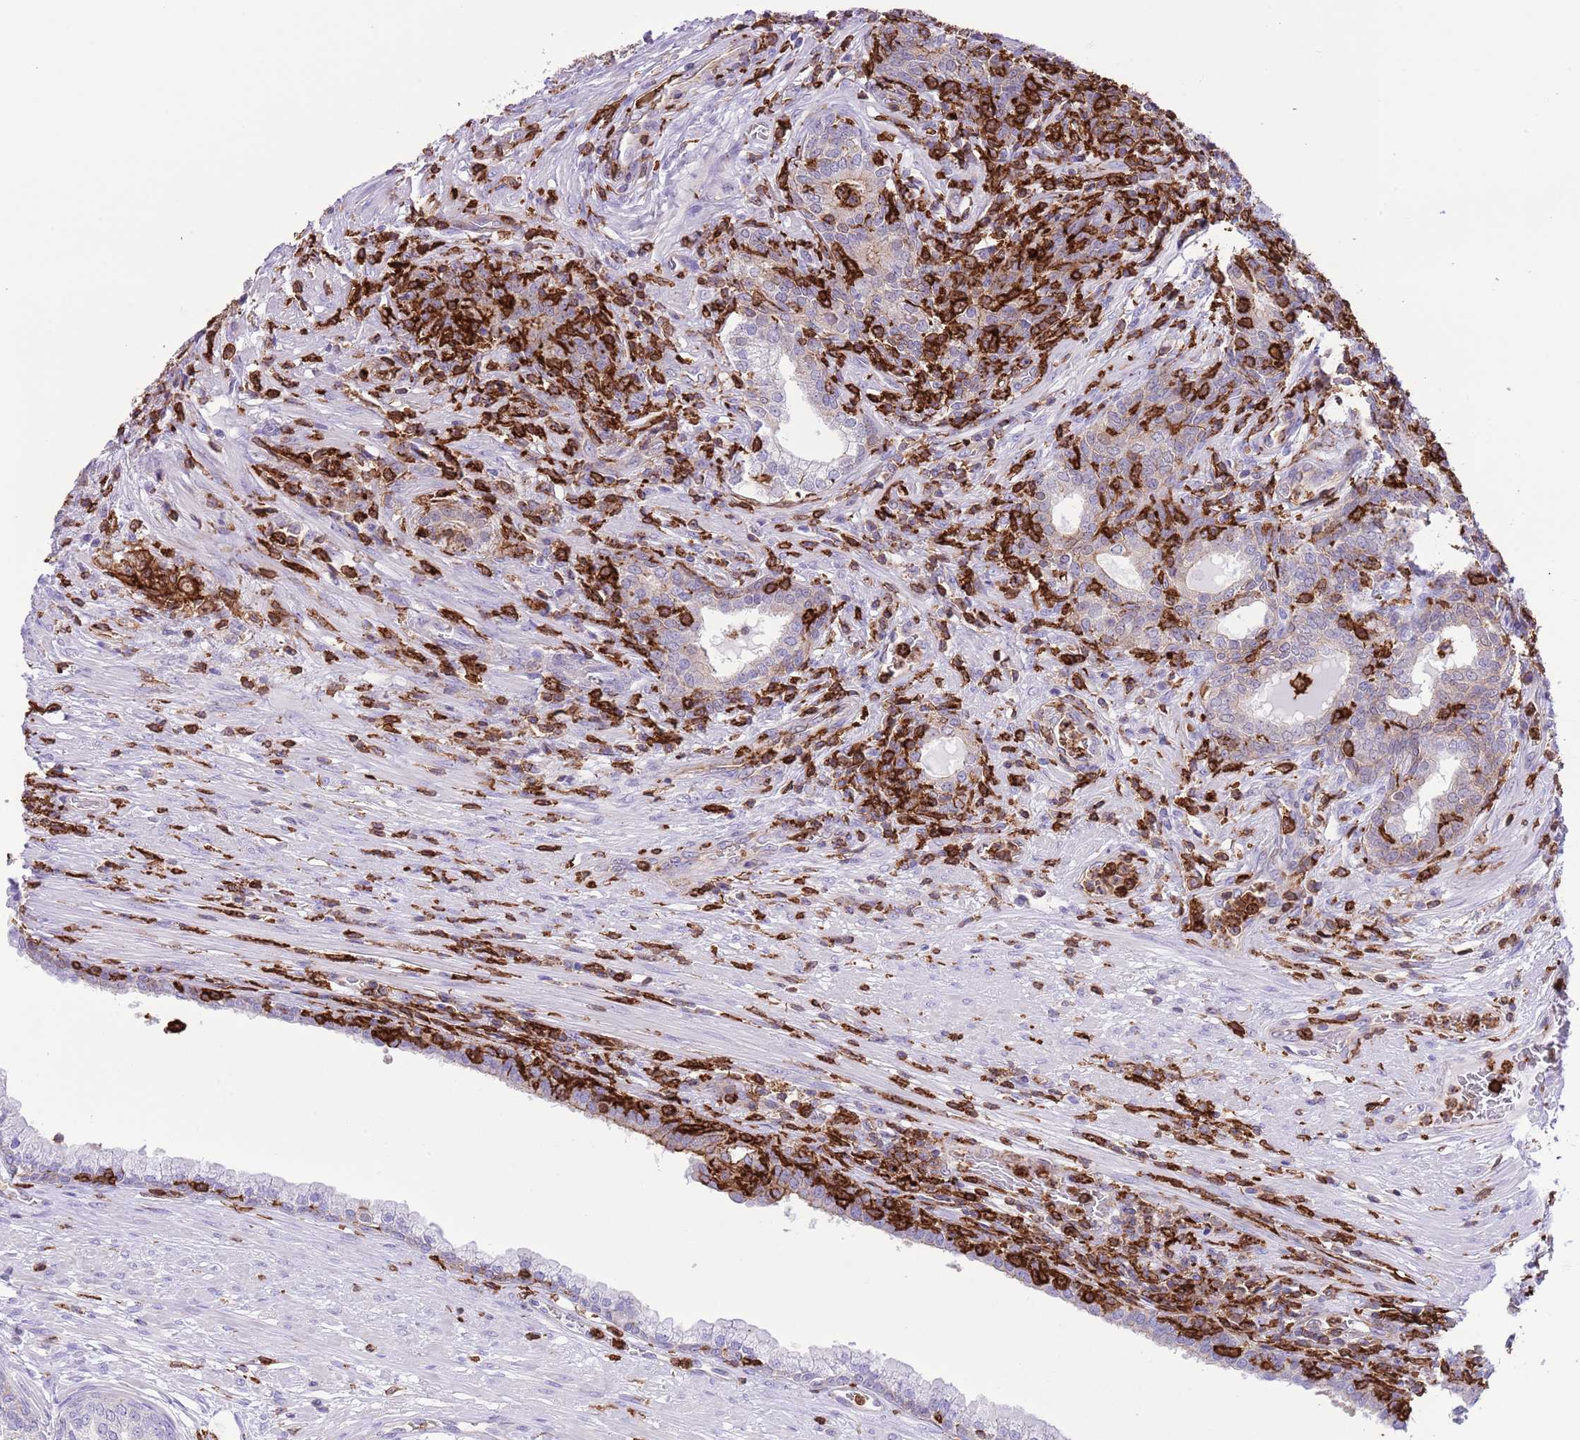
{"staining": {"intensity": "negative", "quantity": "none", "location": "none"}, "tissue": "prostate cancer", "cell_type": "Tumor cells", "image_type": "cancer", "snomed": [{"axis": "morphology", "description": "Adenocarcinoma, High grade"}, {"axis": "topography", "description": "Prostate"}], "caption": "Prostate cancer (high-grade adenocarcinoma) stained for a protein using immunohistochemistry demonstrates no staining tumor cells.", "gene": "EFHD2", "patient": {"sex": "male", "age": 67}}